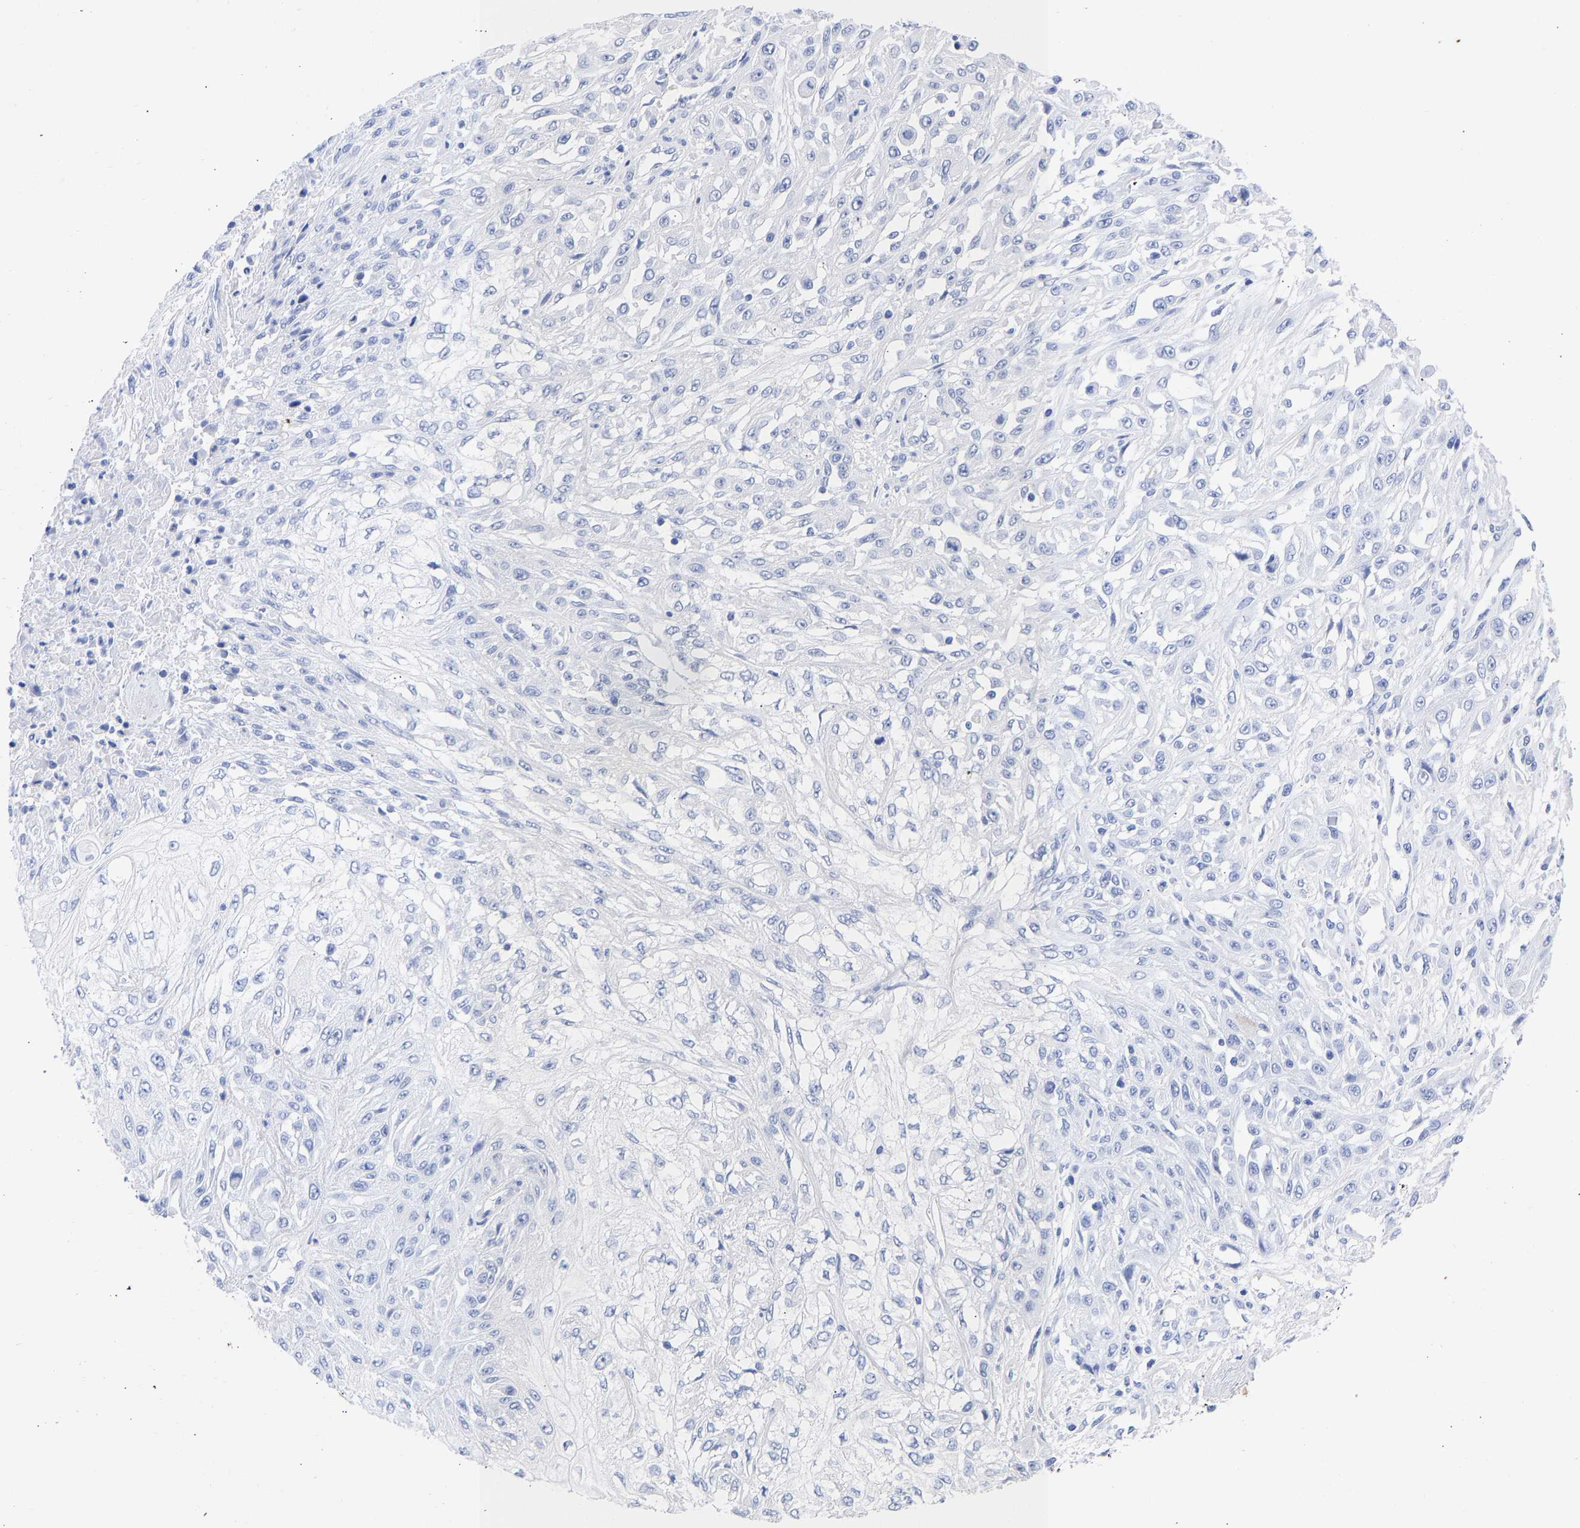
{"staining": {"intensity": "negative", "quantity": "none", "location": "none"}, "tissue": "skin cancer", "cell_type": "Tumor cells", "image_type": "cancer", "snomed": [{"axis": "morphology", "description": "Squamous cell carcinoma, NOS"}, {"axis": "morphology", "description": "Squamous cell carcinoma, metastatic, NOS"}, {"axis": "topography", "description": "Skin"}, {"axis": "topography", "description": "Lymph node"}], "caption": "Histopathology image shows no protein positivity in tumor cells of skin metastatic squamous cell carcinoma tissue.", "gene": "KRT1", "patient": {"sex": "male", "age": 75}}